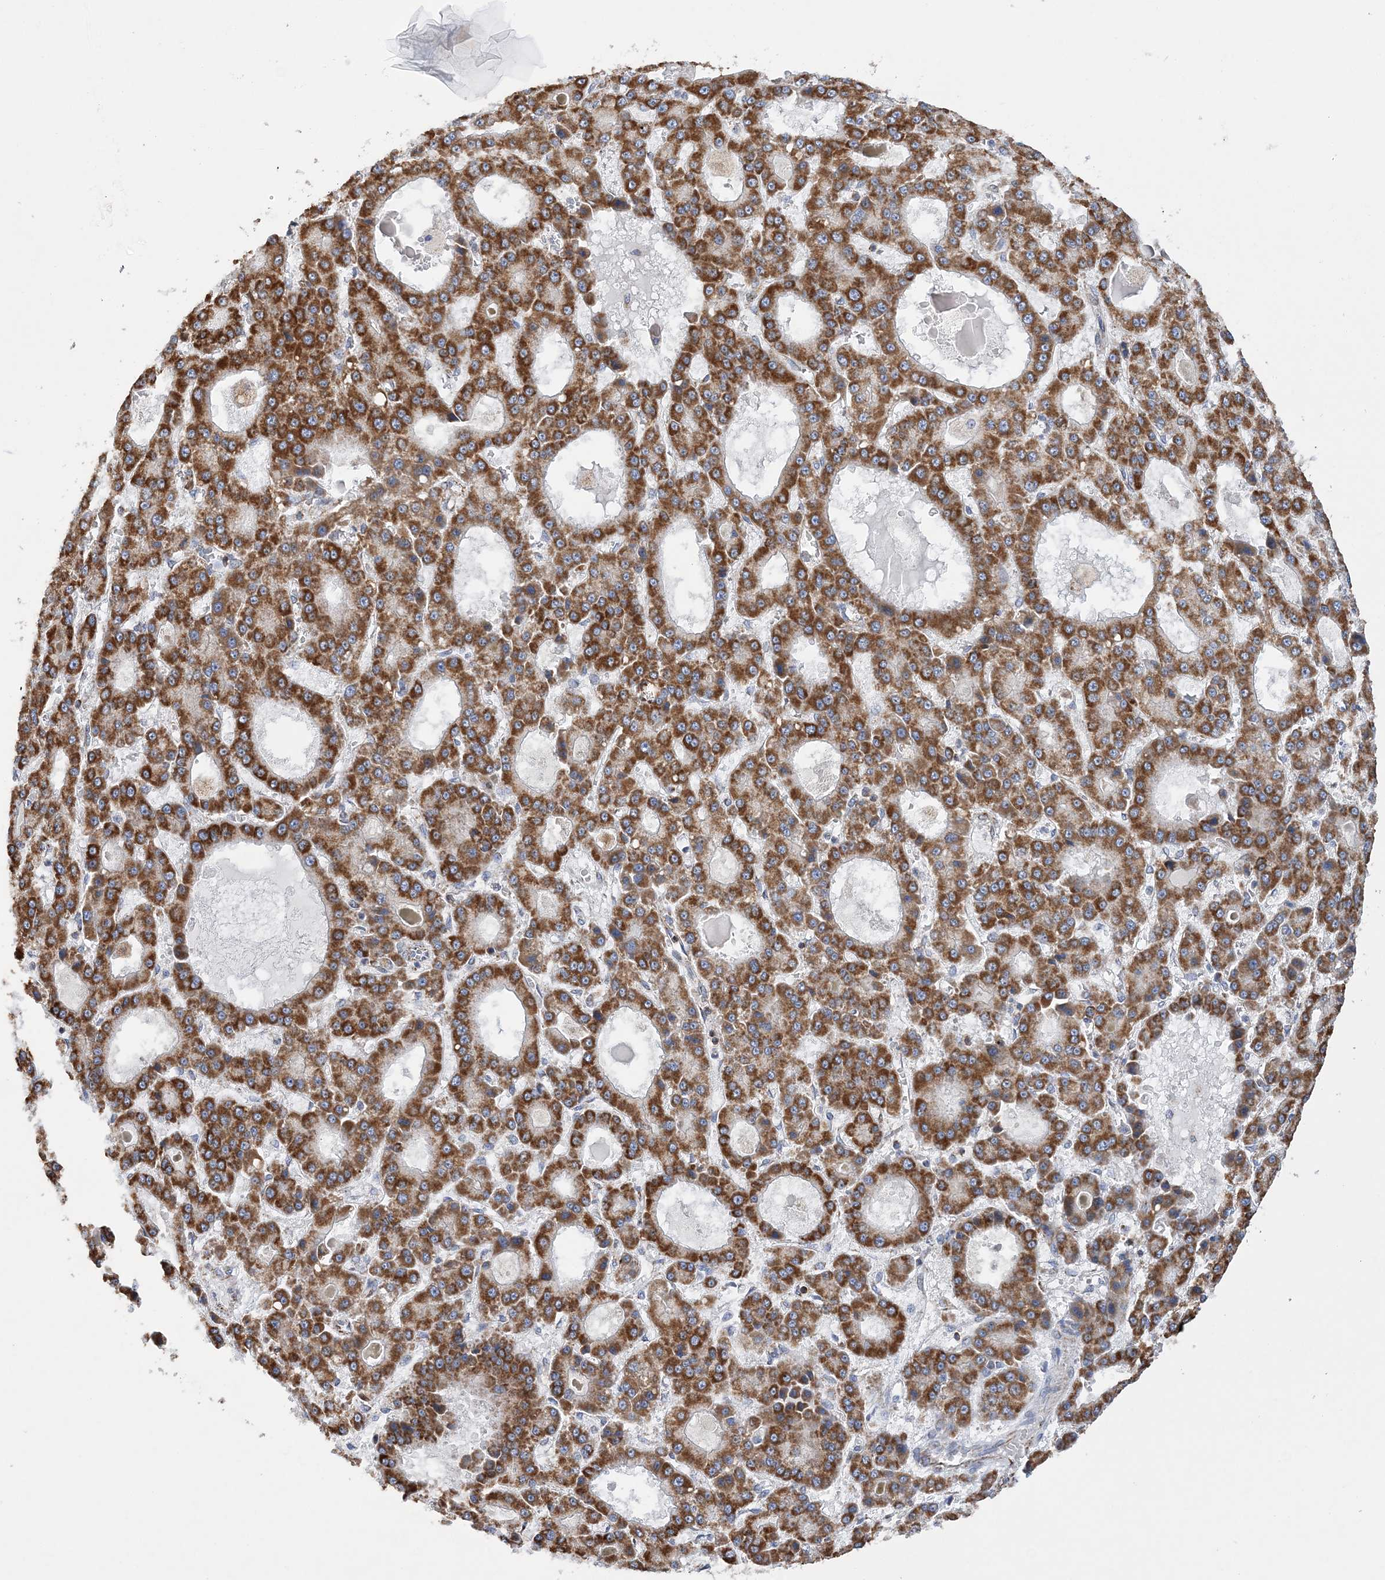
{"staining": {"intensity": "strong", "quantity": ">75%", "location": "cytoplasmic/membranous"}, "tissue": "liver cancer", "cell_type": "Tumor cells", "image_type": "cancer", "snomed": [{"axis": "morphology", "description": "Carcinoma, Hepatocellular, NOS"}, {"axis": "topography", "description": "Liver"}], "caption": "Liver cancer was stained to show a protein in brown. There is high levels of strong cytoplasmic/membranous expression in about >75% of tumor cells.", "gene": "TTC32", "patient": {"sex": "male", "age": 70}}